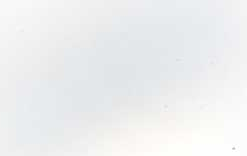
{"staining": {"intensity": "weak", "quantity": "25%-75%", "location": "cytoplasmic/membranous"}, "tissue": "testis cancer", "cell_type": "Tumor cells", "image_type": "cancer", "snomed": [{"axis": "morphology", "description": "Seminoma, NOS"}, {"axis": "morphology", "description": "Carcinoma, Embryonal, NOS"}, {"axis": "topography", "description": "Testis"}], "caption": "Immunohistochemistry micrograph of human seminoma (testis) stained for a protein (brown), which shows low levels of weak cytoplasmic/membranous staining in approximately 25%-75% of tumor cells.", "gene": "SLC25A16", "patient": {"sex": "male", "age": 43}}